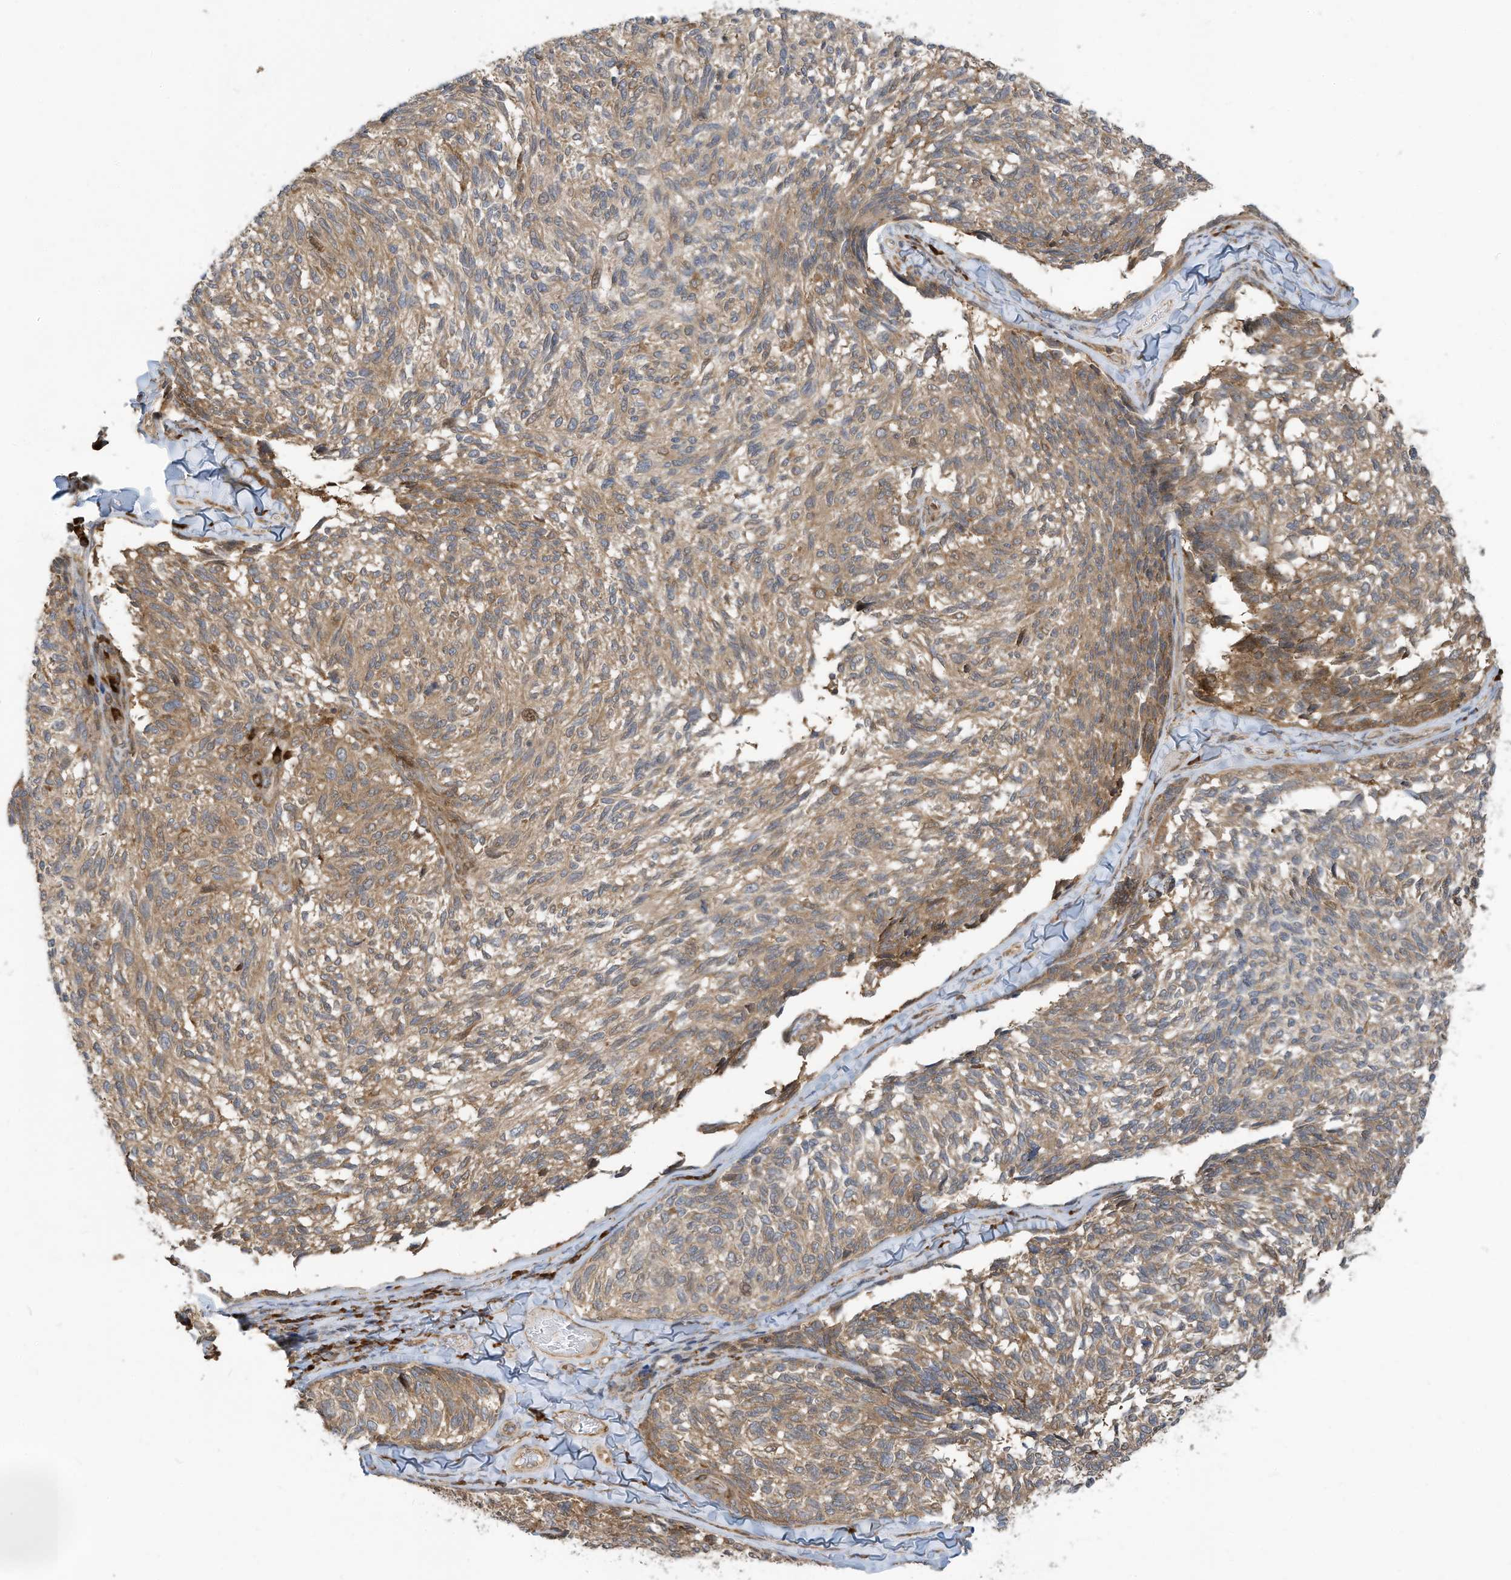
{"staining": {"intensity": "moderate", "quantity": ">75%", "location": "cytoplasmic/membranous"}, "tissue": "melanoma", "cell_type": "Tumor cells", "image_type": "cancer", "snomed": [{"axis": "morphology", "description": "Malignant melanoma, NOS"}, {"axis": "topography", "description": "Skin"}], "caption": "Human malignant melanoma stained for a protein (brown) reveals moderate cytoplasmic/membranous positive positivity in approximately >75% of tumor cells.", "gene": "USE1", "patient": {"sex": "female", "age": 73}}